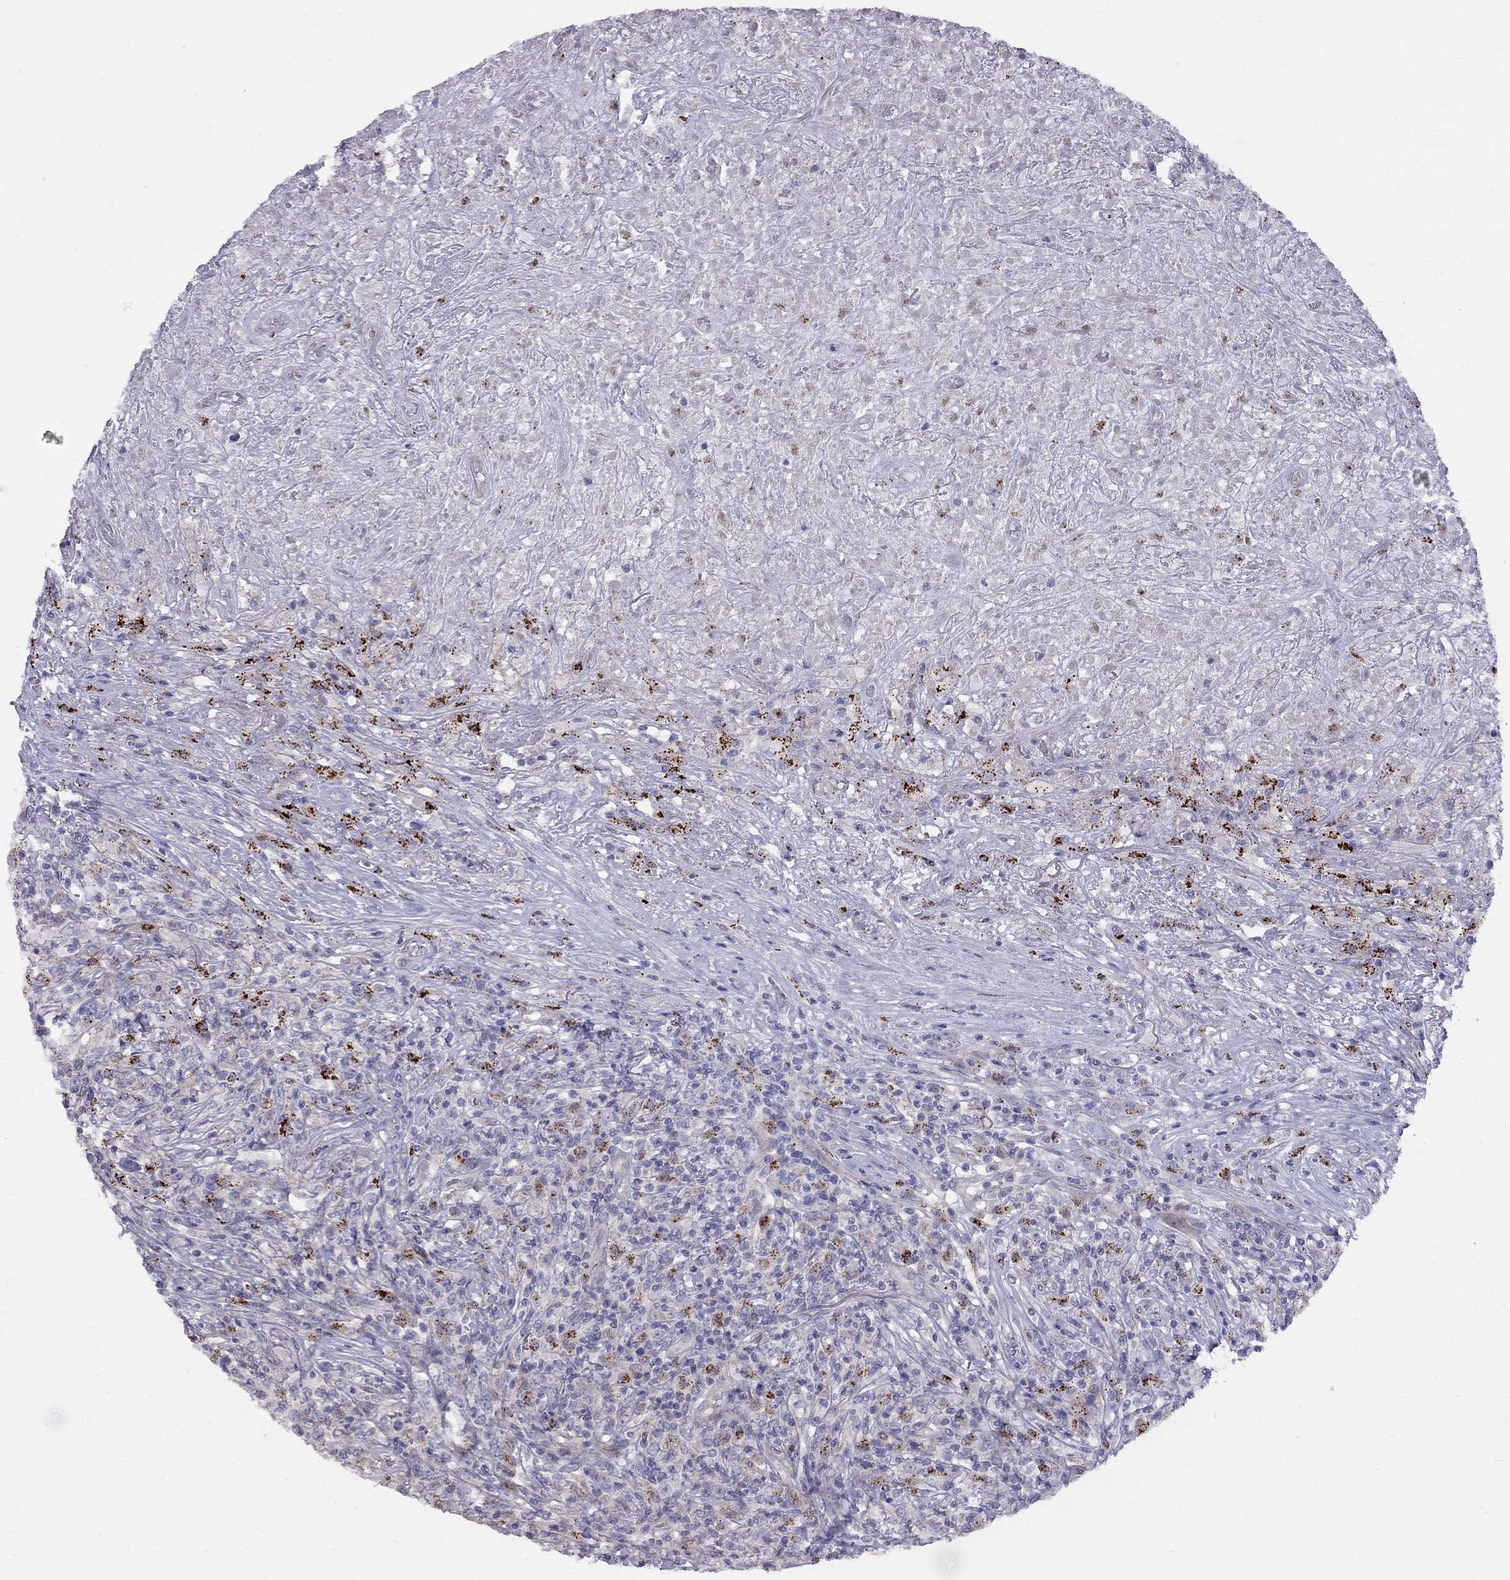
{"staining": {"intensity": "negative", "quantity": "none", "location": "none"}, "tissue": "lymphoma", "cell_type": "Tumor cells", "image_type": "cancer", "snomed": [{"axis": "morphology", "description": "Malignant lymphoma, non-Hodgkin's type, High grade"}, {"axis": "topography", "description": "Lung"}], "caption": "IHC photomicrograph of lymphoma stained for a protein (brown), which shows no expression in tumor cells.", "gene": "MAGEB4", "patient": {"sex": "male", "age": 79}}